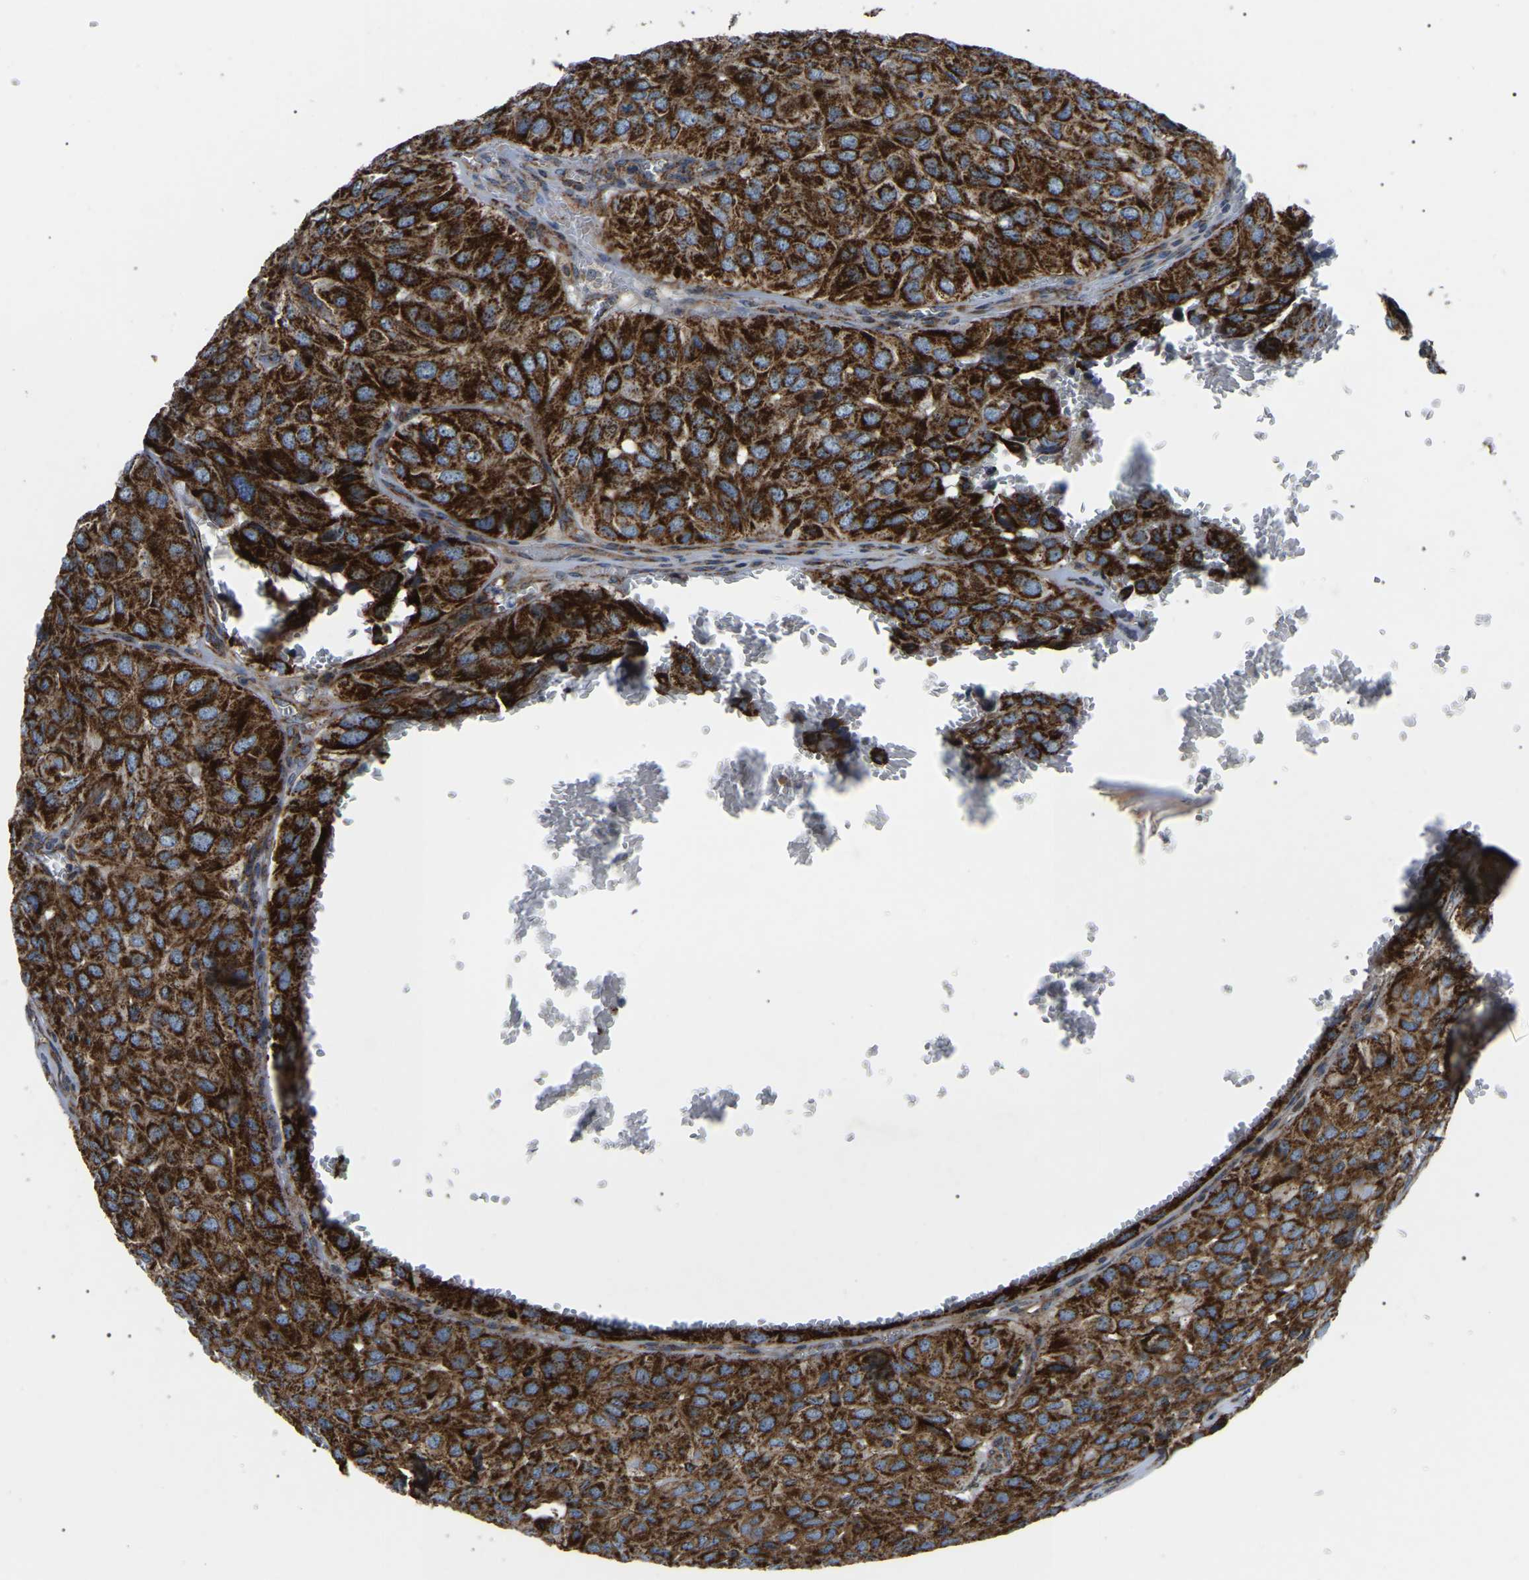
{"staining": {"intensity": "strong", "quantity": ">75%", "location": "cytoplasmic/membranous"}, "tissue": "head and neck cancer", "cell_type": "Tumor cells", "image_type": "cancer", "snomed": [{"axis": "morphology", "description": "Adenocarcinoma, NOS"}, {"axis": "topography", "description": "Salivary gland, NOS"}, {"axis": "topography", "description": "Head-Neck"}], "caption": "The micrograph demonstrates a brown stain indicating the presence of a protein in the cytoplasmic/membranous of tumor cells in adenocarcinoma (head and neck). The staining was performed using DAB, with brown indicating positive protein expression. Nuclei are stained blue with hematoxylin.", "gene": "PPM1E", "patient": {"sex": "female", "age": 76}}